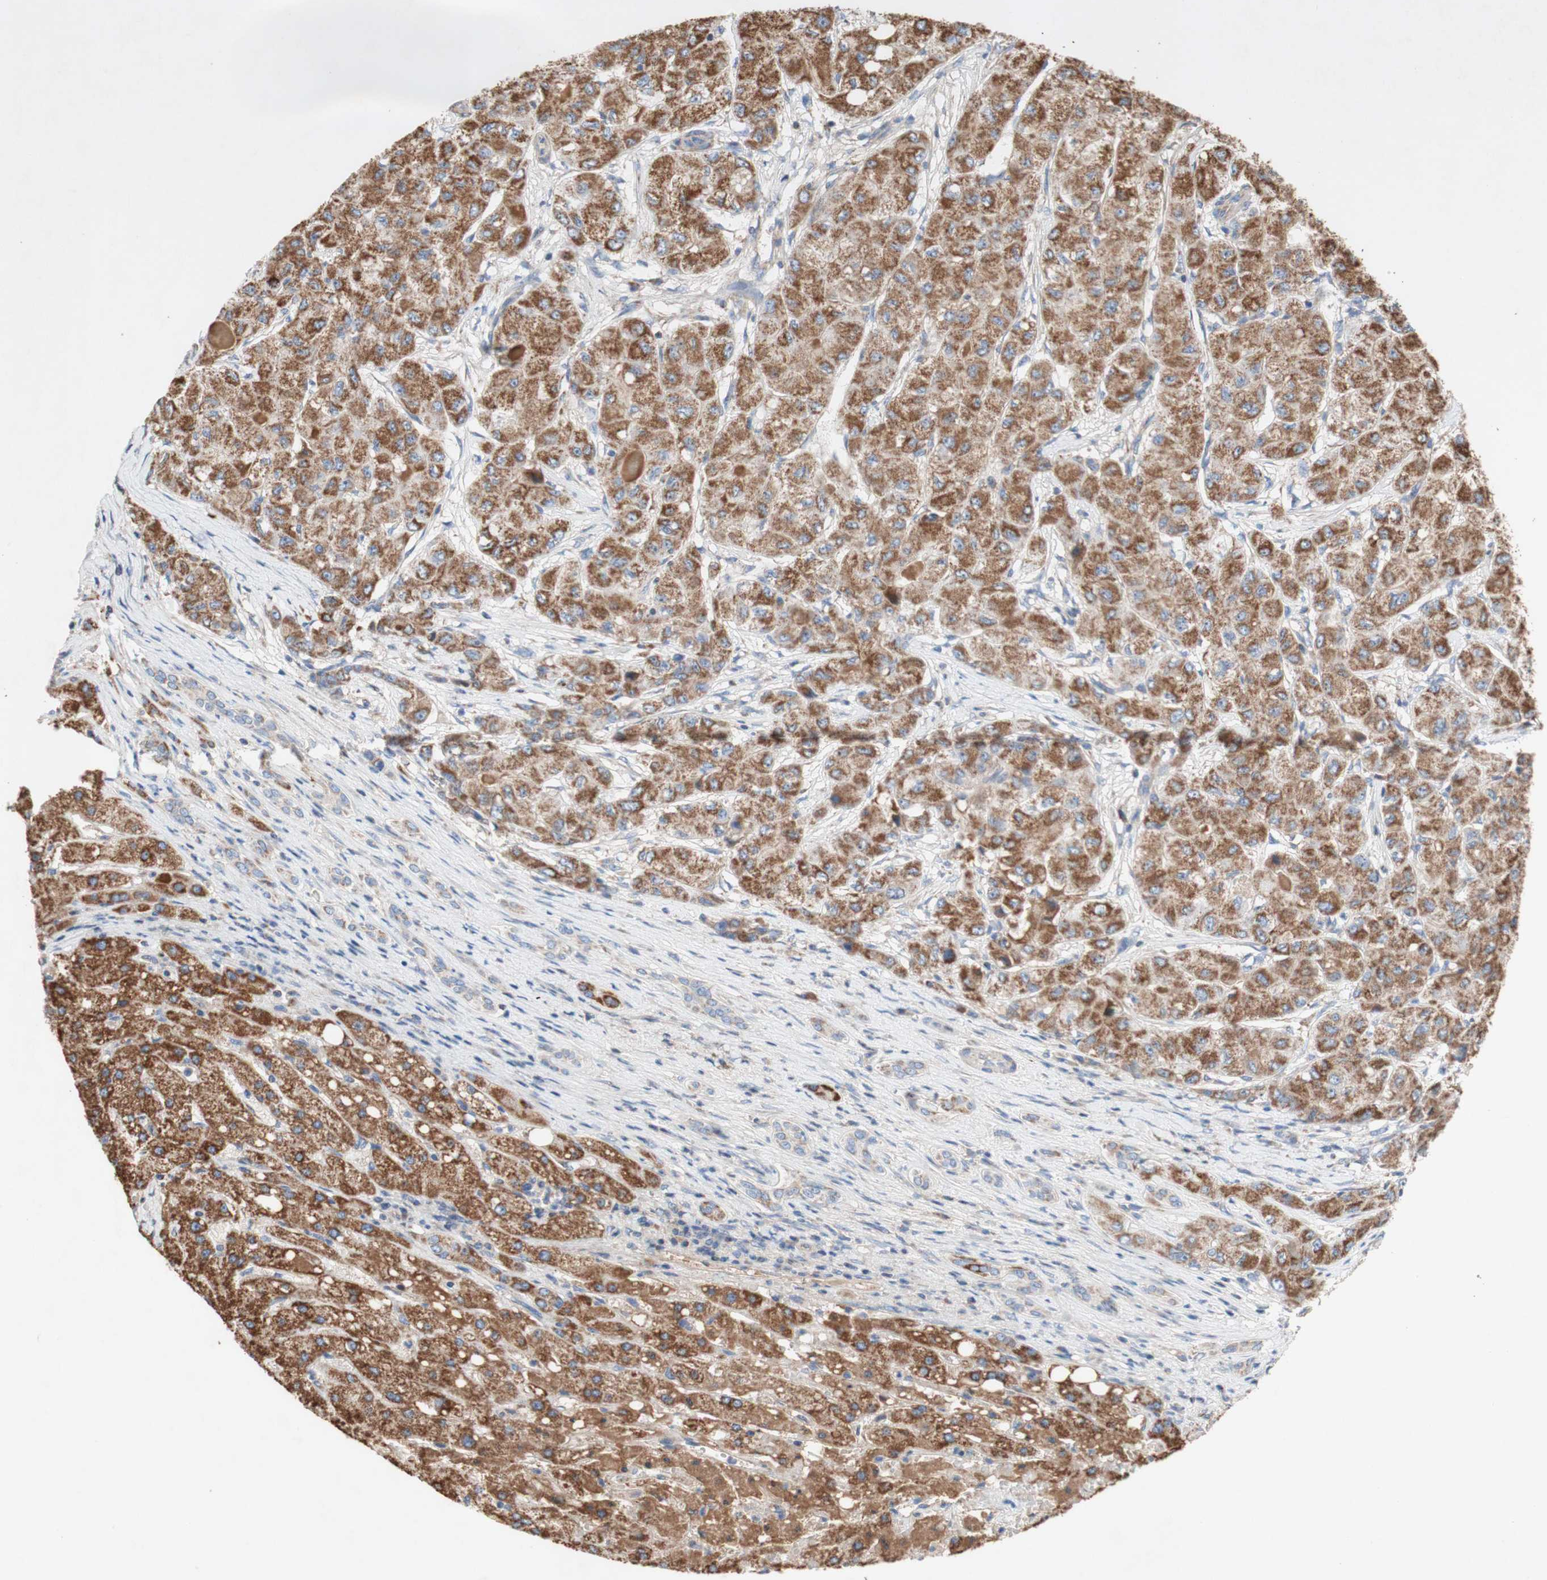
{"staining": {"intensity": "moderate", "quantity": ">75%", "location": "cytoplasmic/membranous"}, "tissue": "liver cancer", "cell_type": "Tumor cells", "image_type": "cancer", "snomed": [{"axis": "morphology", "description": "Carcinoma, Hepatocellular, NOS"}, {"axis": "topography", "description": "Liver"}], "caption": "Hepatocellular carcinoma (liver) stained with DAB (3,3'-diaminobenzidine) immunohistochemistry reveals medium levels of moderate cytoplasmic/membranous staining in approximately >75% of tumor cells.", "gene": "SDHB", "patient": {"sex": "male", "age": 80}}